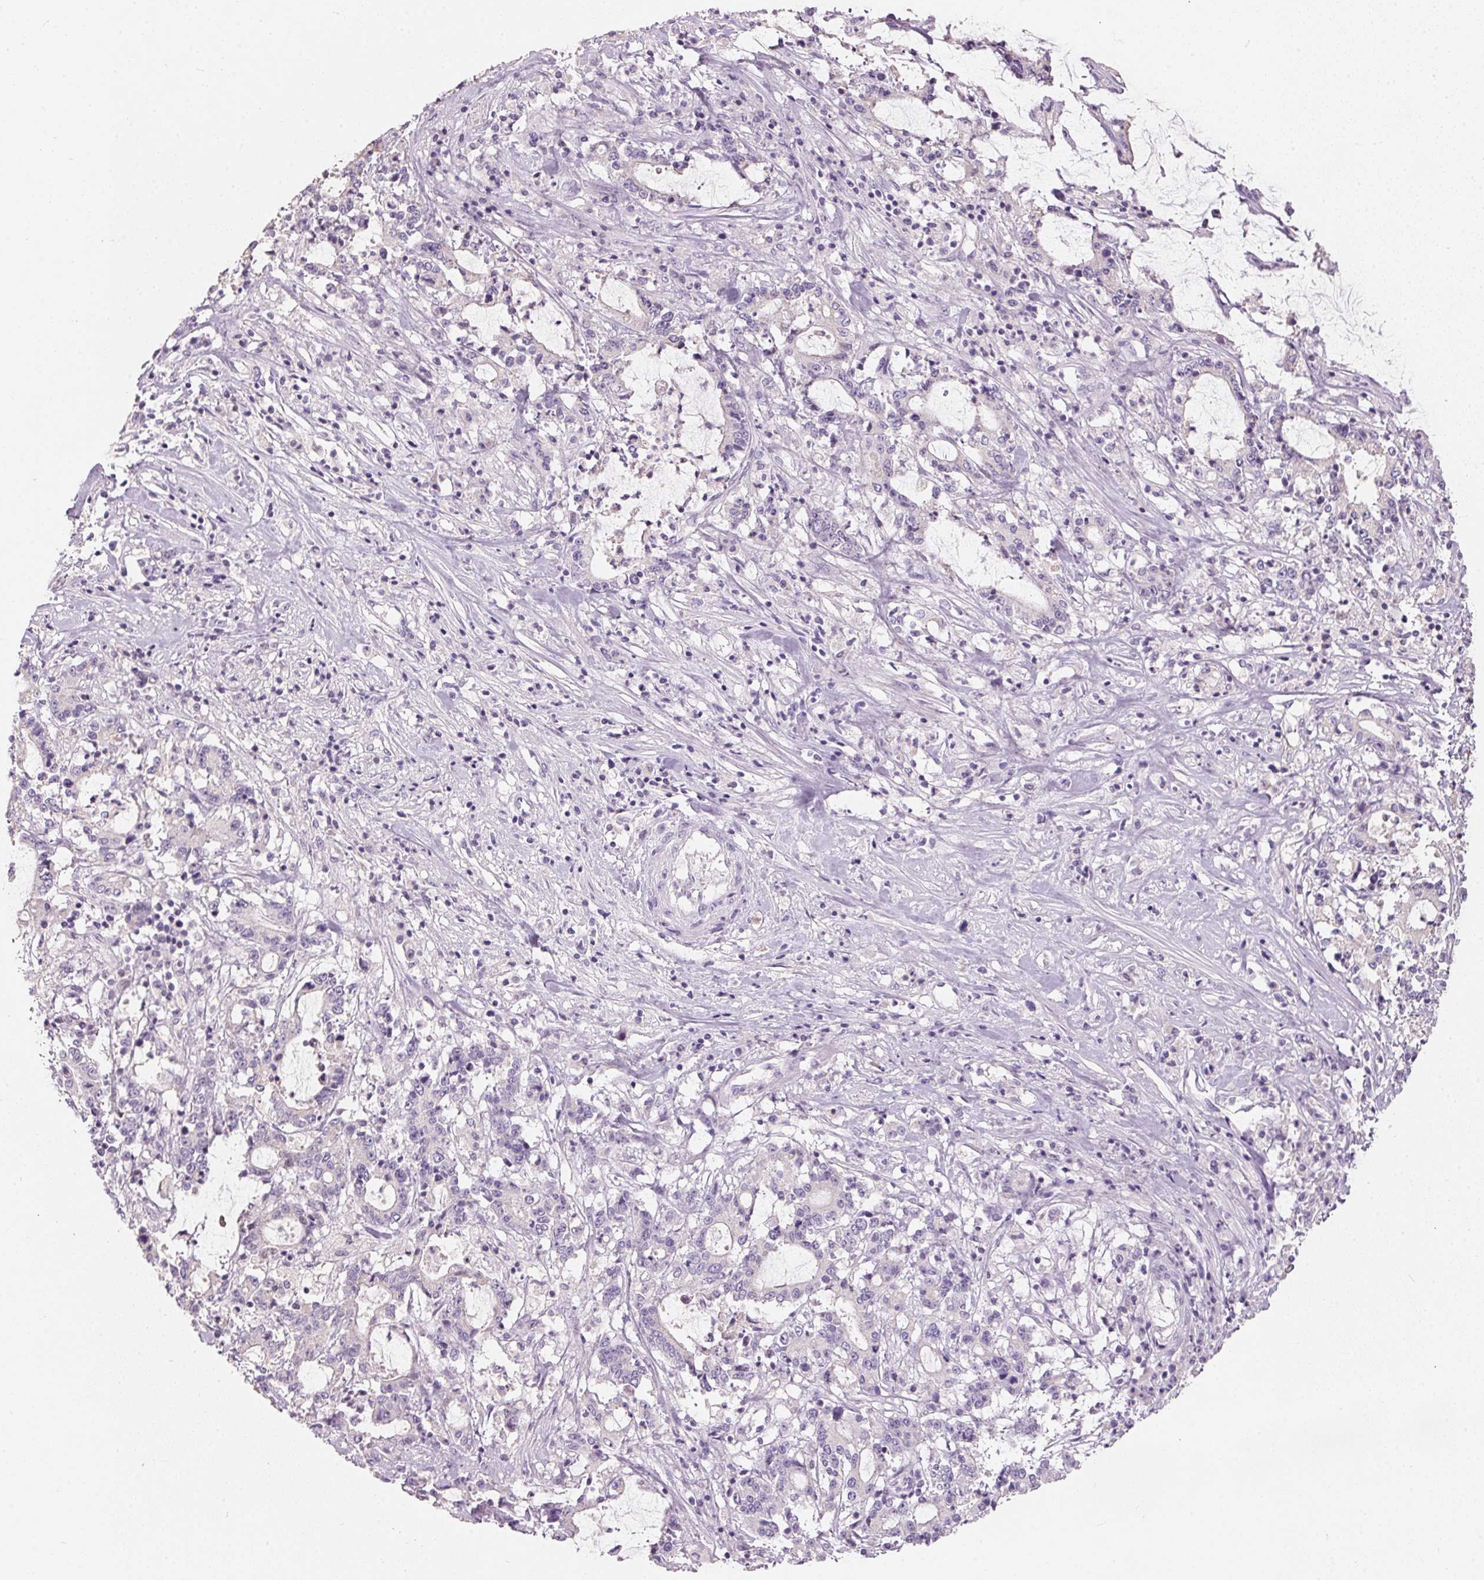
{"staining": {"intensity": "negative", "quantity": "none", "location": "none"}, "tissue": "stomach cancer", "cell_type": "Tumor cells", "image_type": "cancer", "snomed": [{"axis": "morphology", "description": "Adenocarcinoma, NOS"}, {"axis": "topography", "description": "Stomach, upper"}], "caption": "The histopathology image exhibits no significant expression in tumor cells of stomach cancer.", "gene": "HSD17B1", "patient": {"sex": "male", "age": 68}}